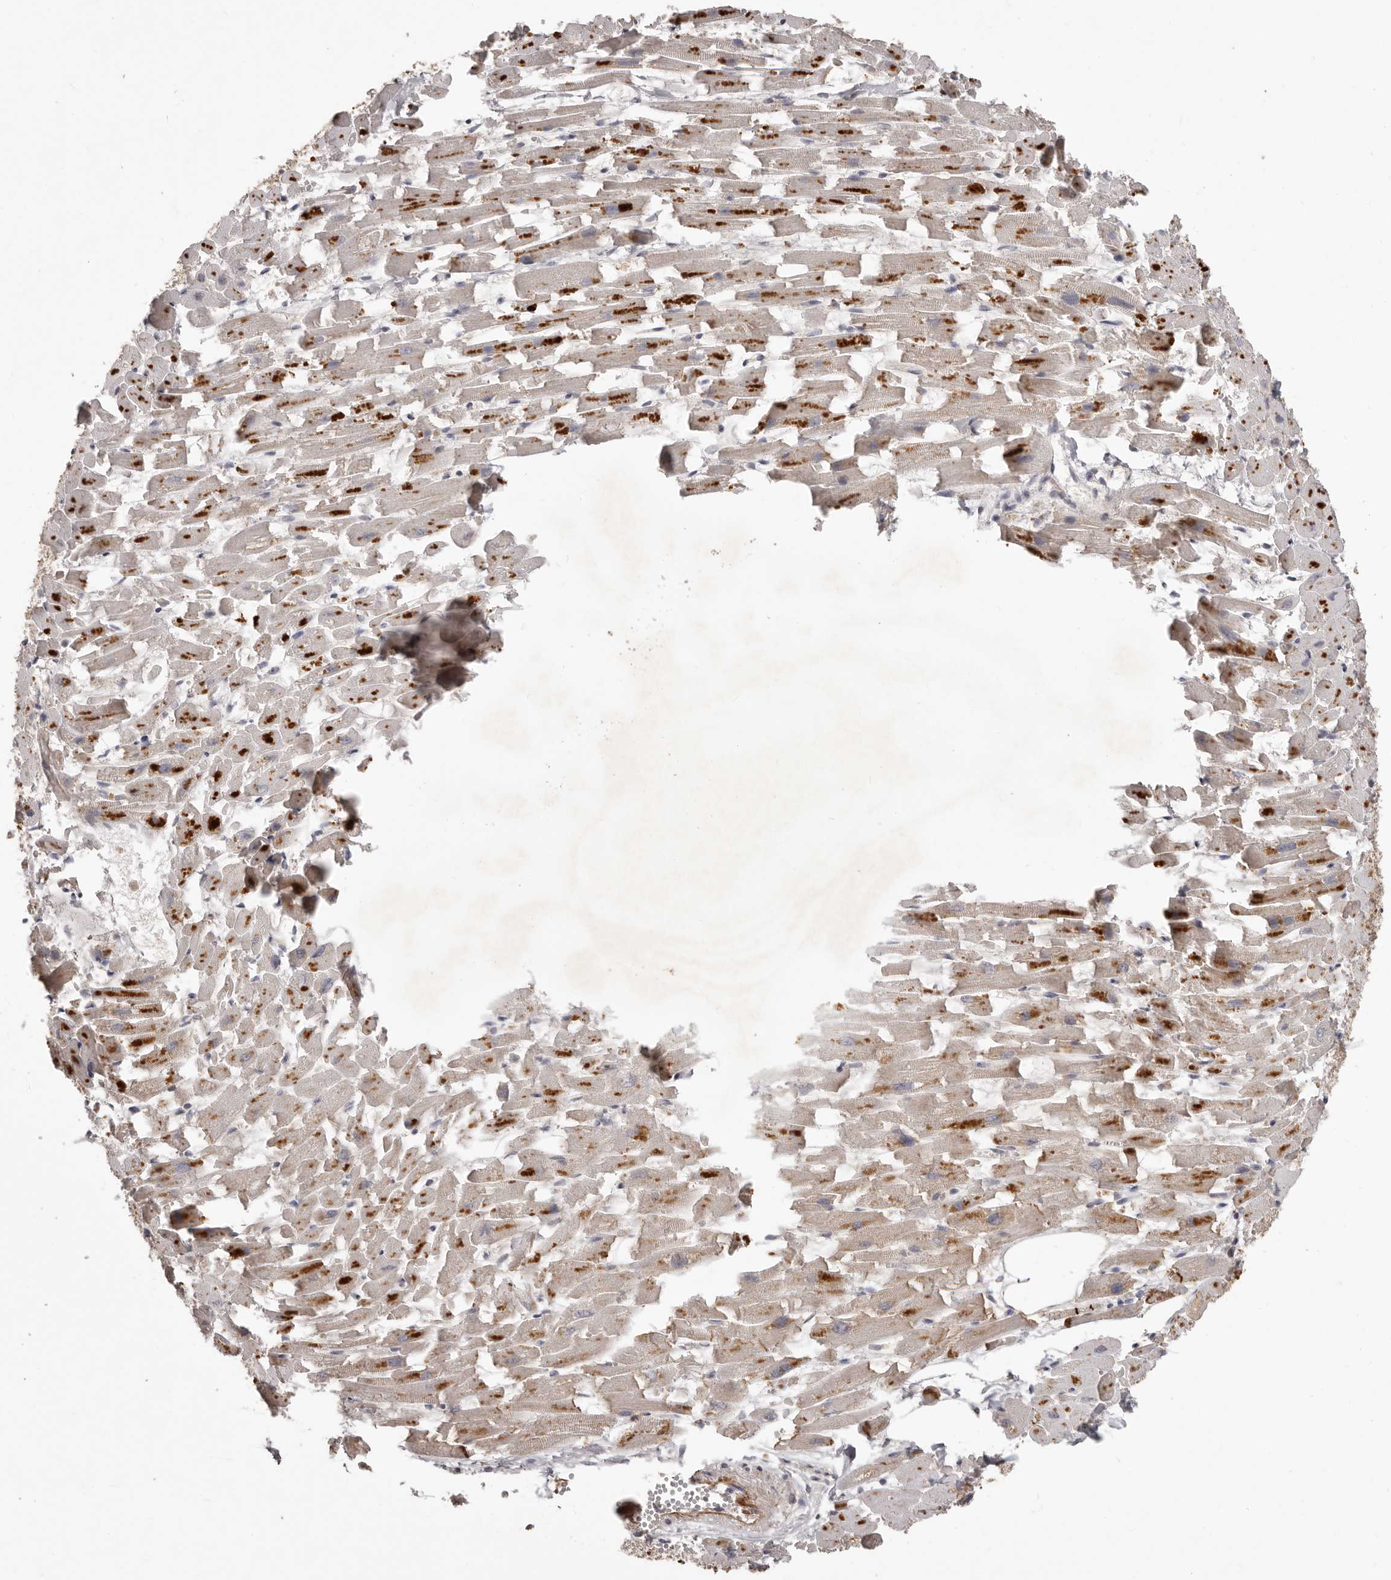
{"staining": {"intensity": "strong", "quantity": "25%-75%", "location": "cytoplasmic/membranous"}, "tissue": "heart muscle", "cell_type": "Cardiomyocytes", "image_type": "normal", "snomed": [{"axis": "morphology", "description": "Normal tissue, NOS"}, {"axis": "topography", "description": "Heart"}], "caption": "Cardiomyocytes exhibit high levels of strong cytoplasmic/membranous expression in about 25%-75% of cells in benign human heart muscle. The protein is shown in brown color, while the nuclei are stained blue.", "gene": "RNF187", "patient": {"sex": "female", "age": 64}}